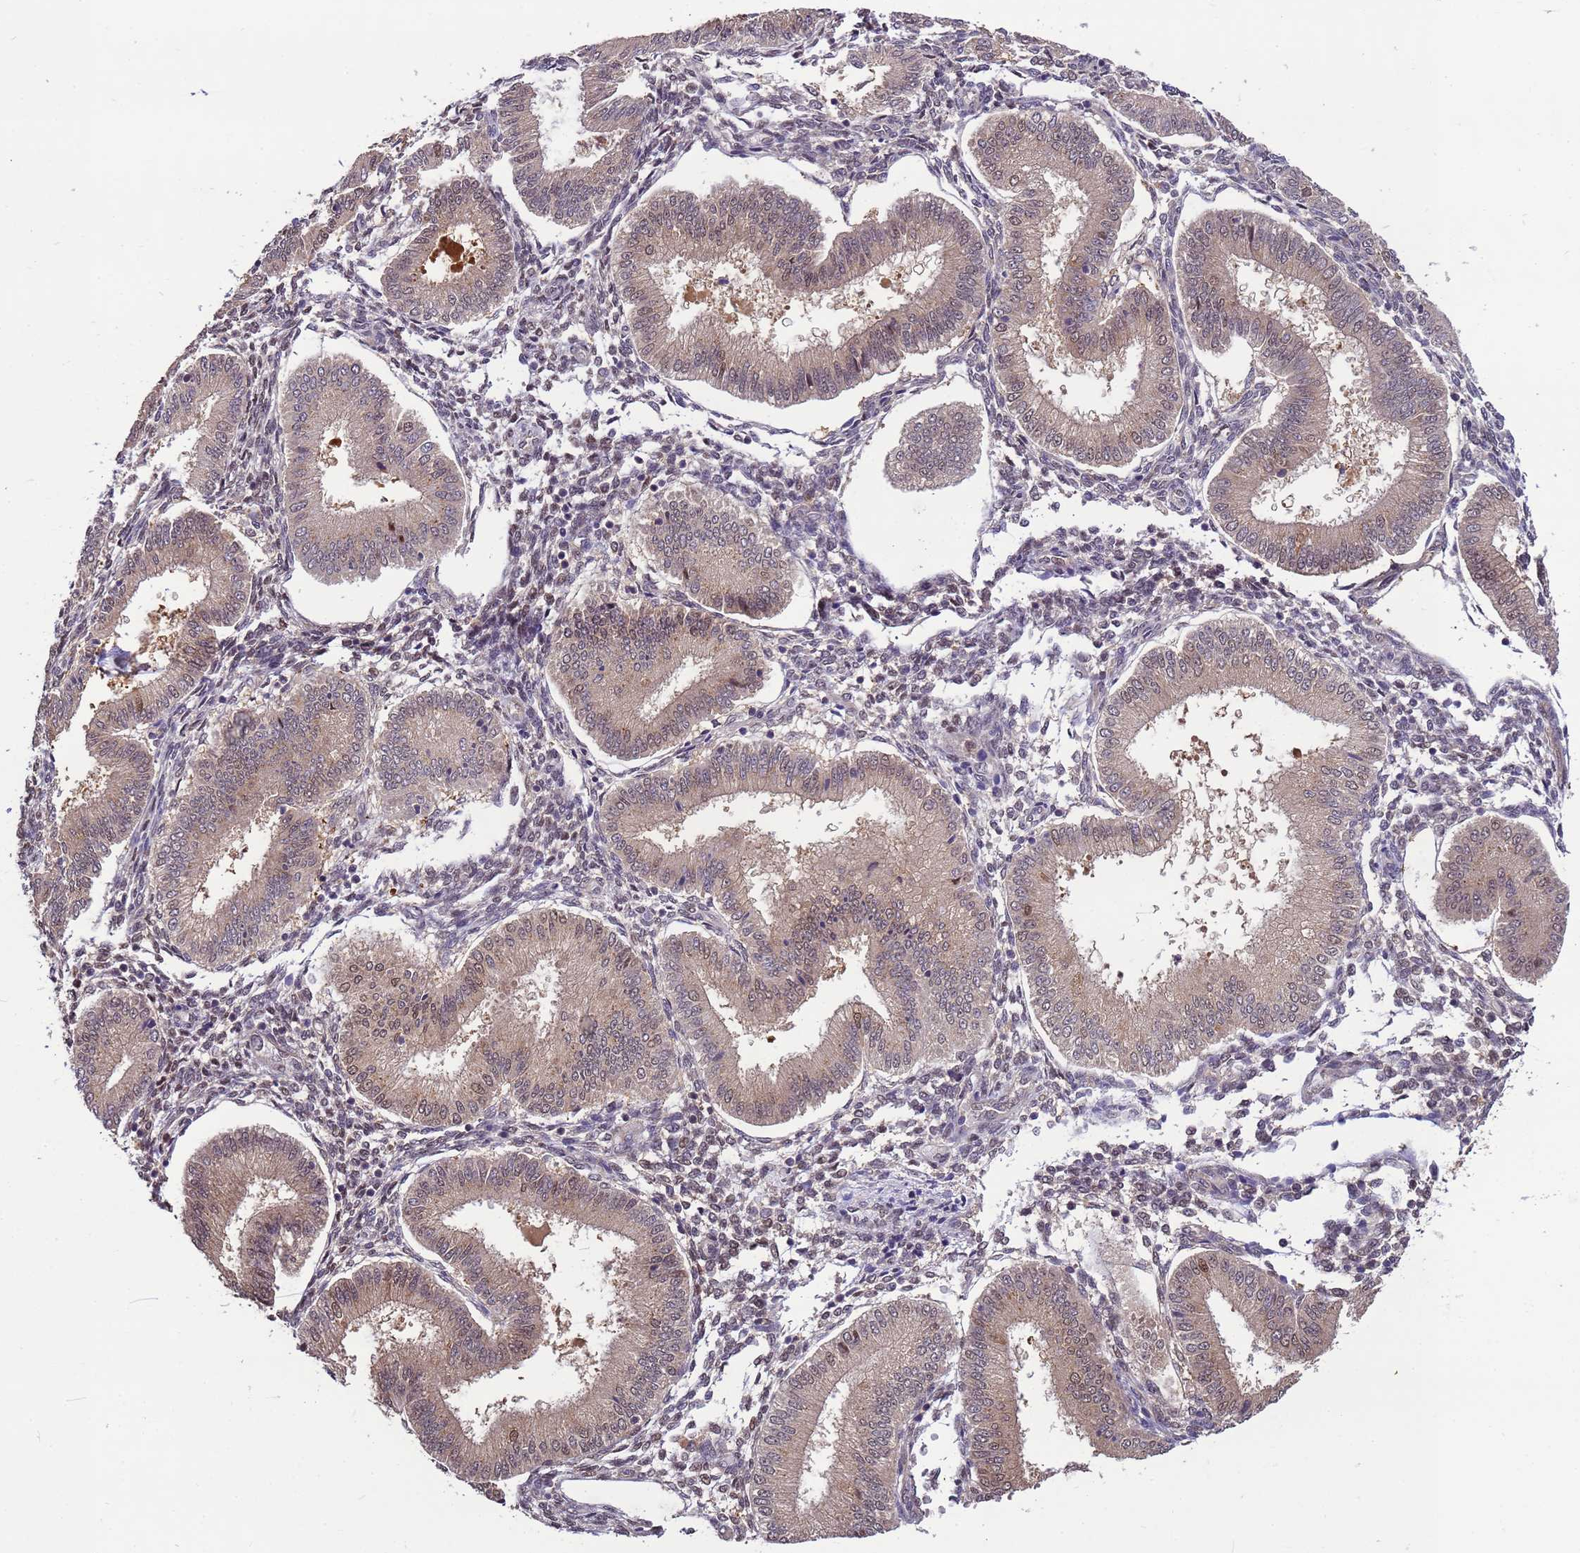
{"staining": {"intensity": "moderate", "quantity": "<25%", "location": "nuclear"}, "tissue": "endometrium", "cell_type": "Cells in endometrial stroma", "image_type": "normal", "snomed": [{"axis": "morphology", "description": "Normal tissue, NOS"}, {"axis": "topography", "description": "Endometrium"}], "caption": "The photomicrograph exhibits immunohistochemical staining of normal endometrium. There is moderate nuclear positivity is identified in about <25% of cells in endometrial stroma. The protein is shown in brown color, while the nuclei are stained blue.", "gene": "ZBTB5", "patient": {"sex": "female", "age": 39}}